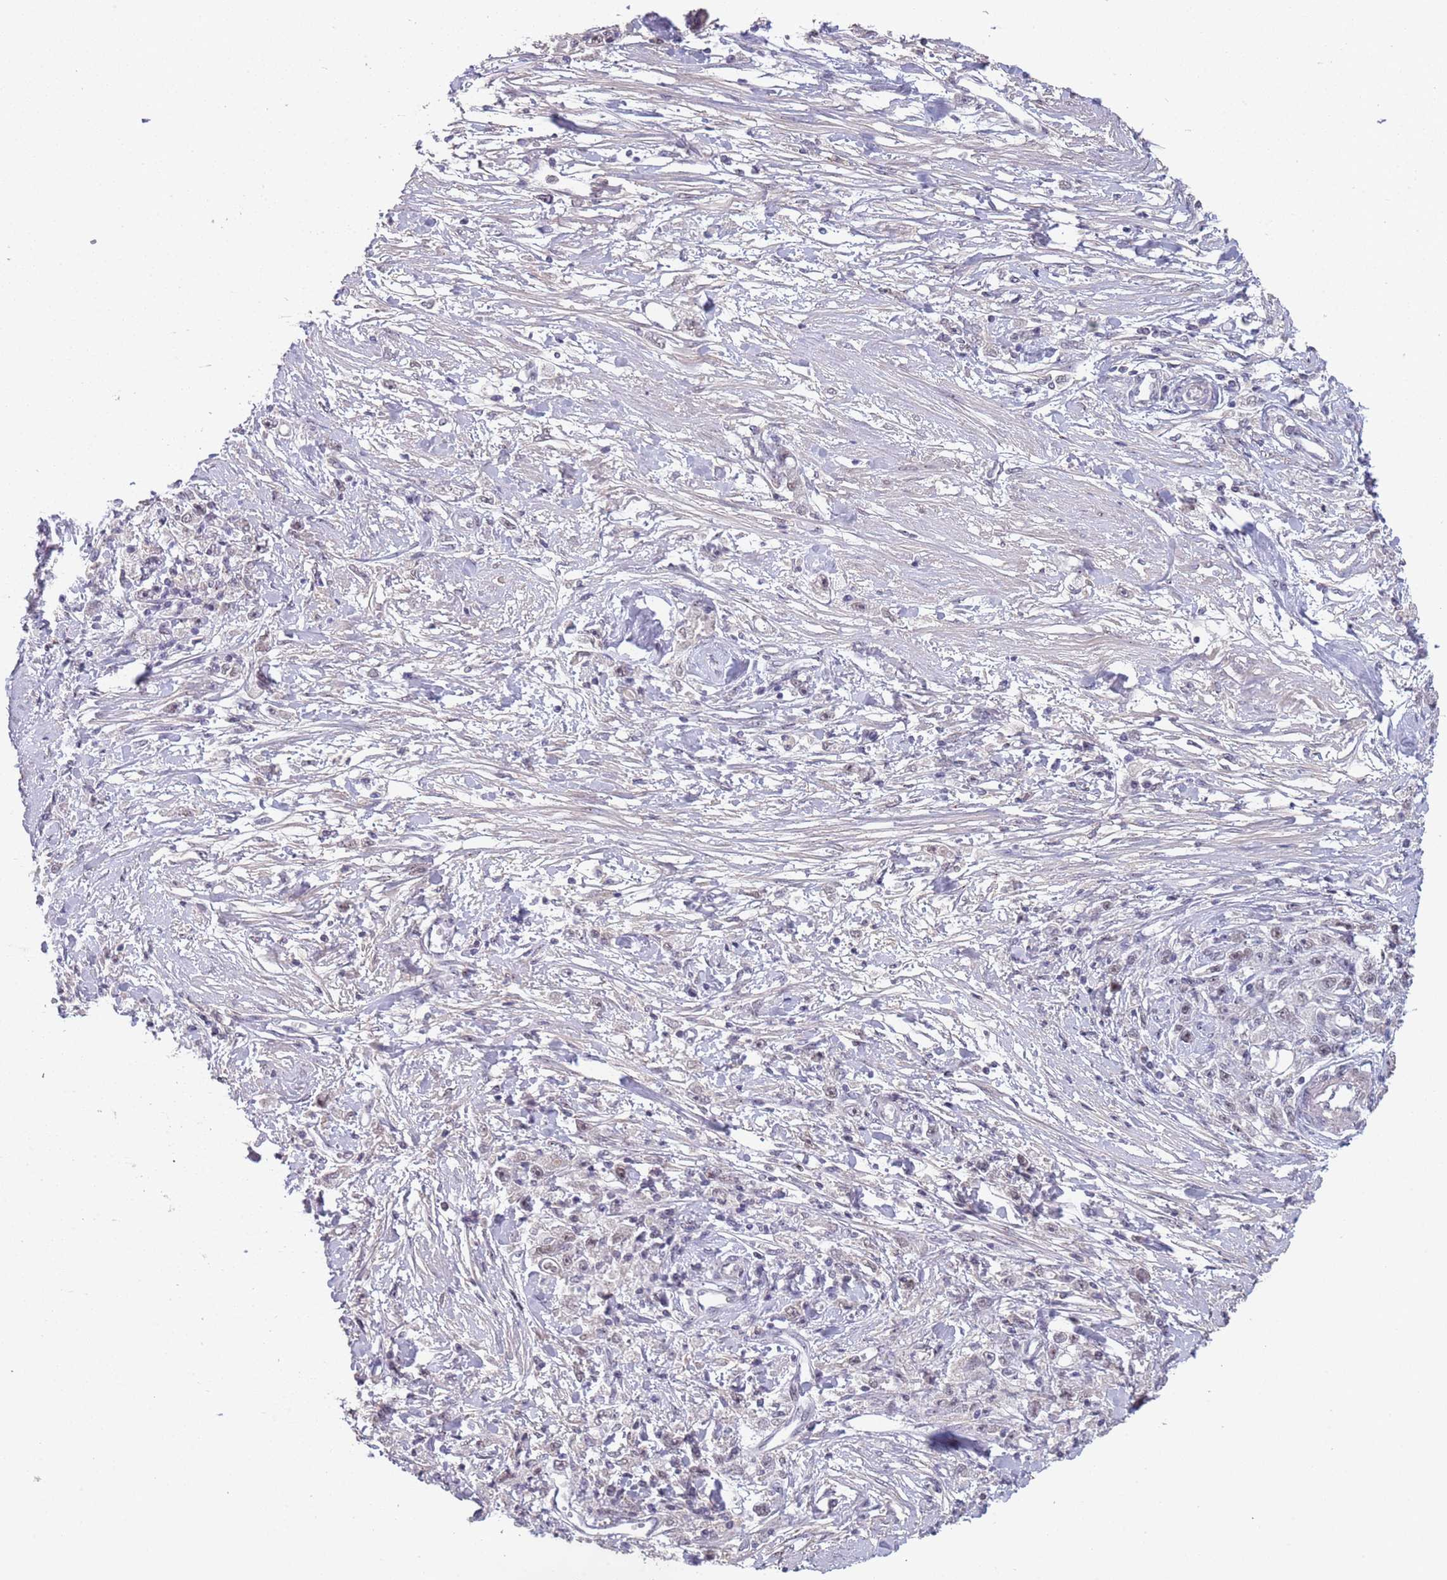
{"staining": {"intensity": "negative", "quantity": "none", "location": "none"}, "tissue": "stomach cancer", "cell_type": "Tumor cells", "image_type": "cancer", "snomed": [{"axis": "morphology", "description": "Adenocarcinoma, NOS"}, {"axis": "topography", "description": "Stomach"}], "caption": "The image displays no staining of tumor cells in stomach adenocarcinoma.", "gene": "CIZ1", "patient": {"sex": "female", "age": 59}}